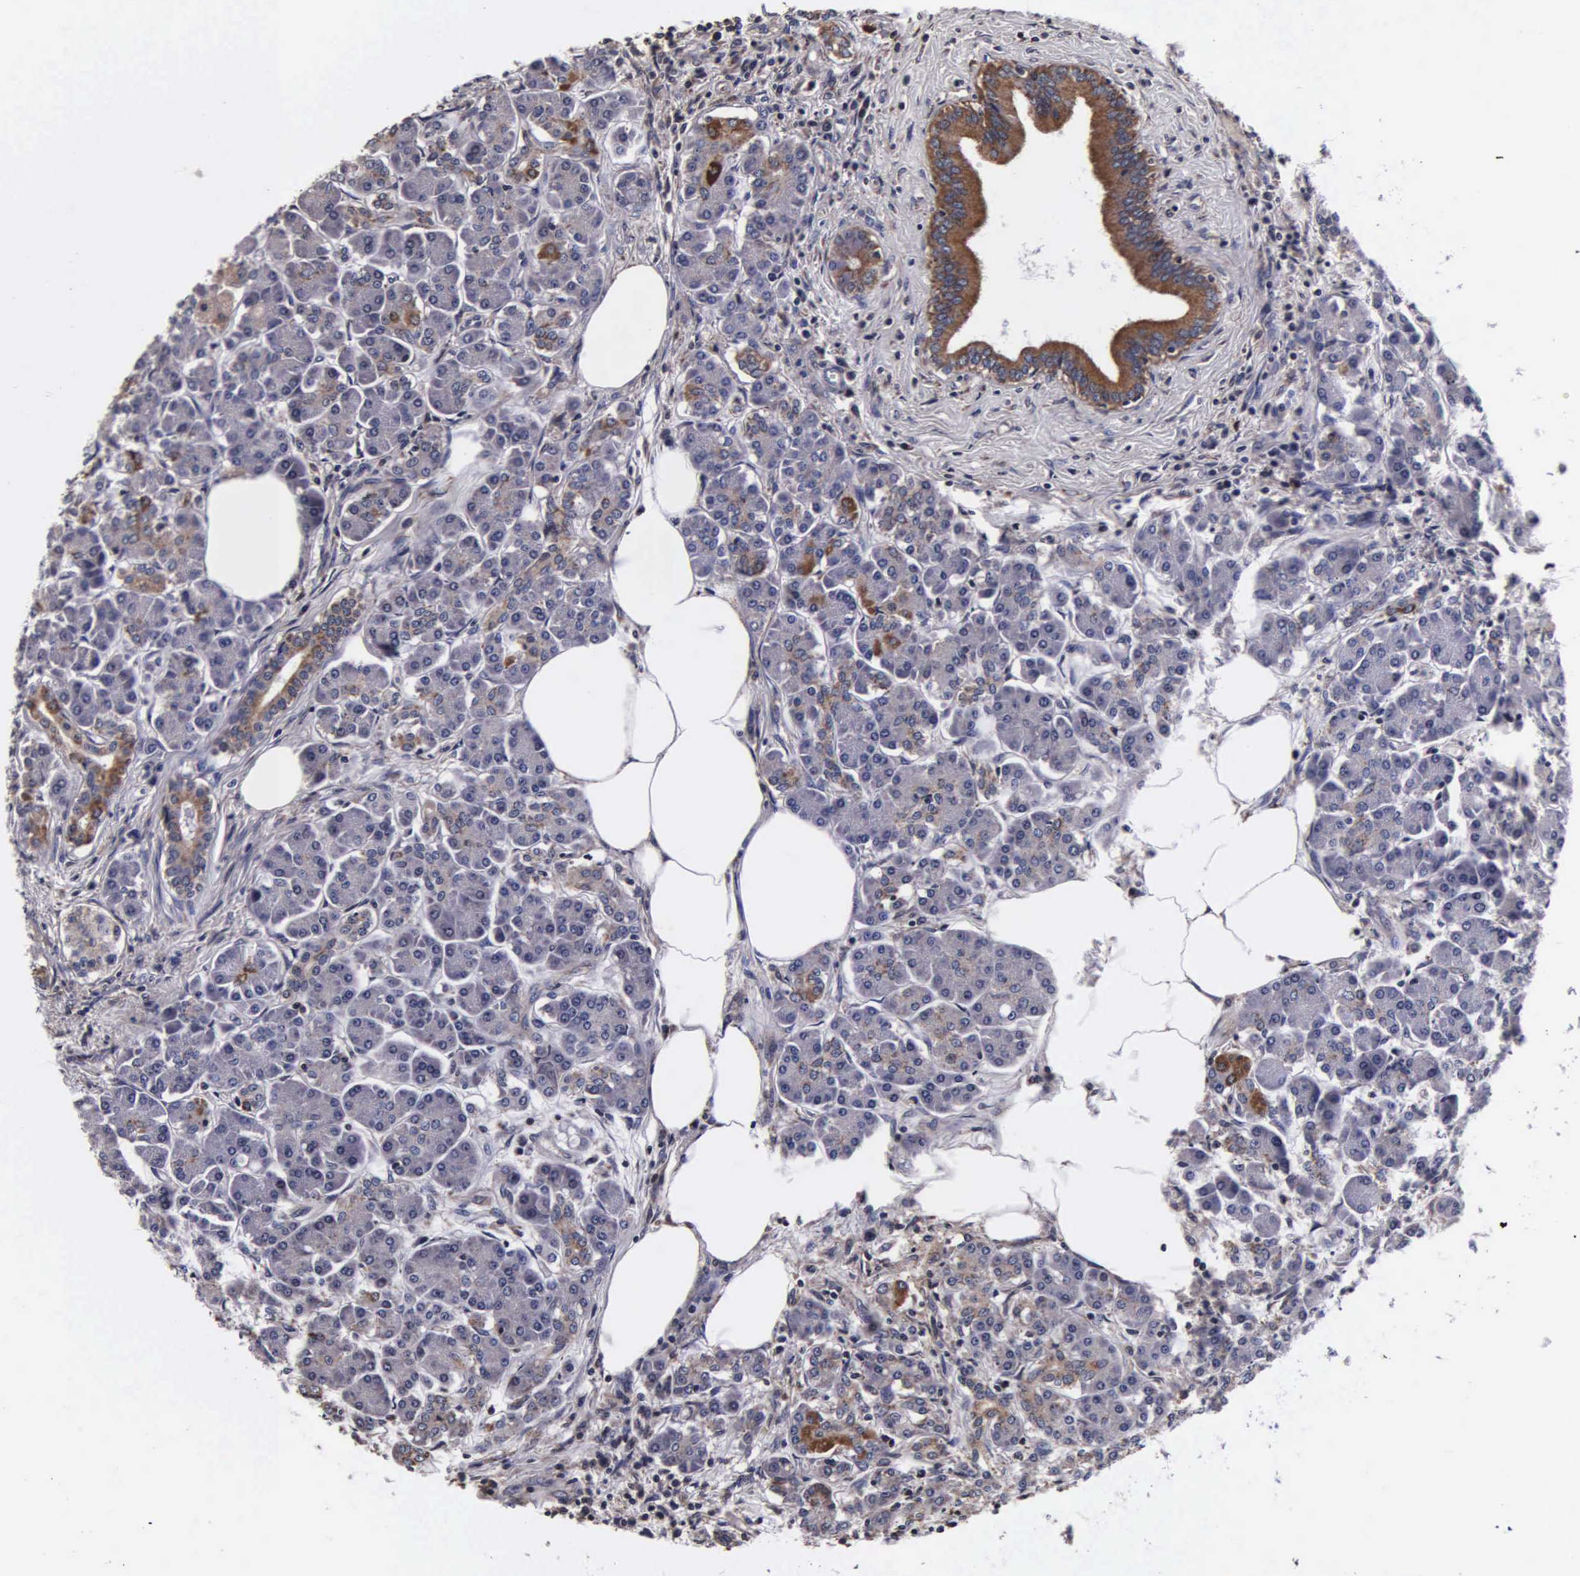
{"staining": {"intensity": "weak", "quantity": "25%-75%", "location": "cytoplasmic/membranous"}, "tissue": "pancreas", "cell_type": "Exocrine glandular cells", "image_type": "normal", "snomed": [{"axis": "morphology", "description": "Normal tissue, NOS"}, {"axis": "topography", "description": "Pancreas"}], "caption": "A micrograph showing weak cytoplasmic/membranous staining in about 25%-75% of exocrine glandular cells in normal pancreas, as visualized by brown immunohistochemical staining.", "gene": "PSMA3", "patient": {"sex": "female", "age": 73}}